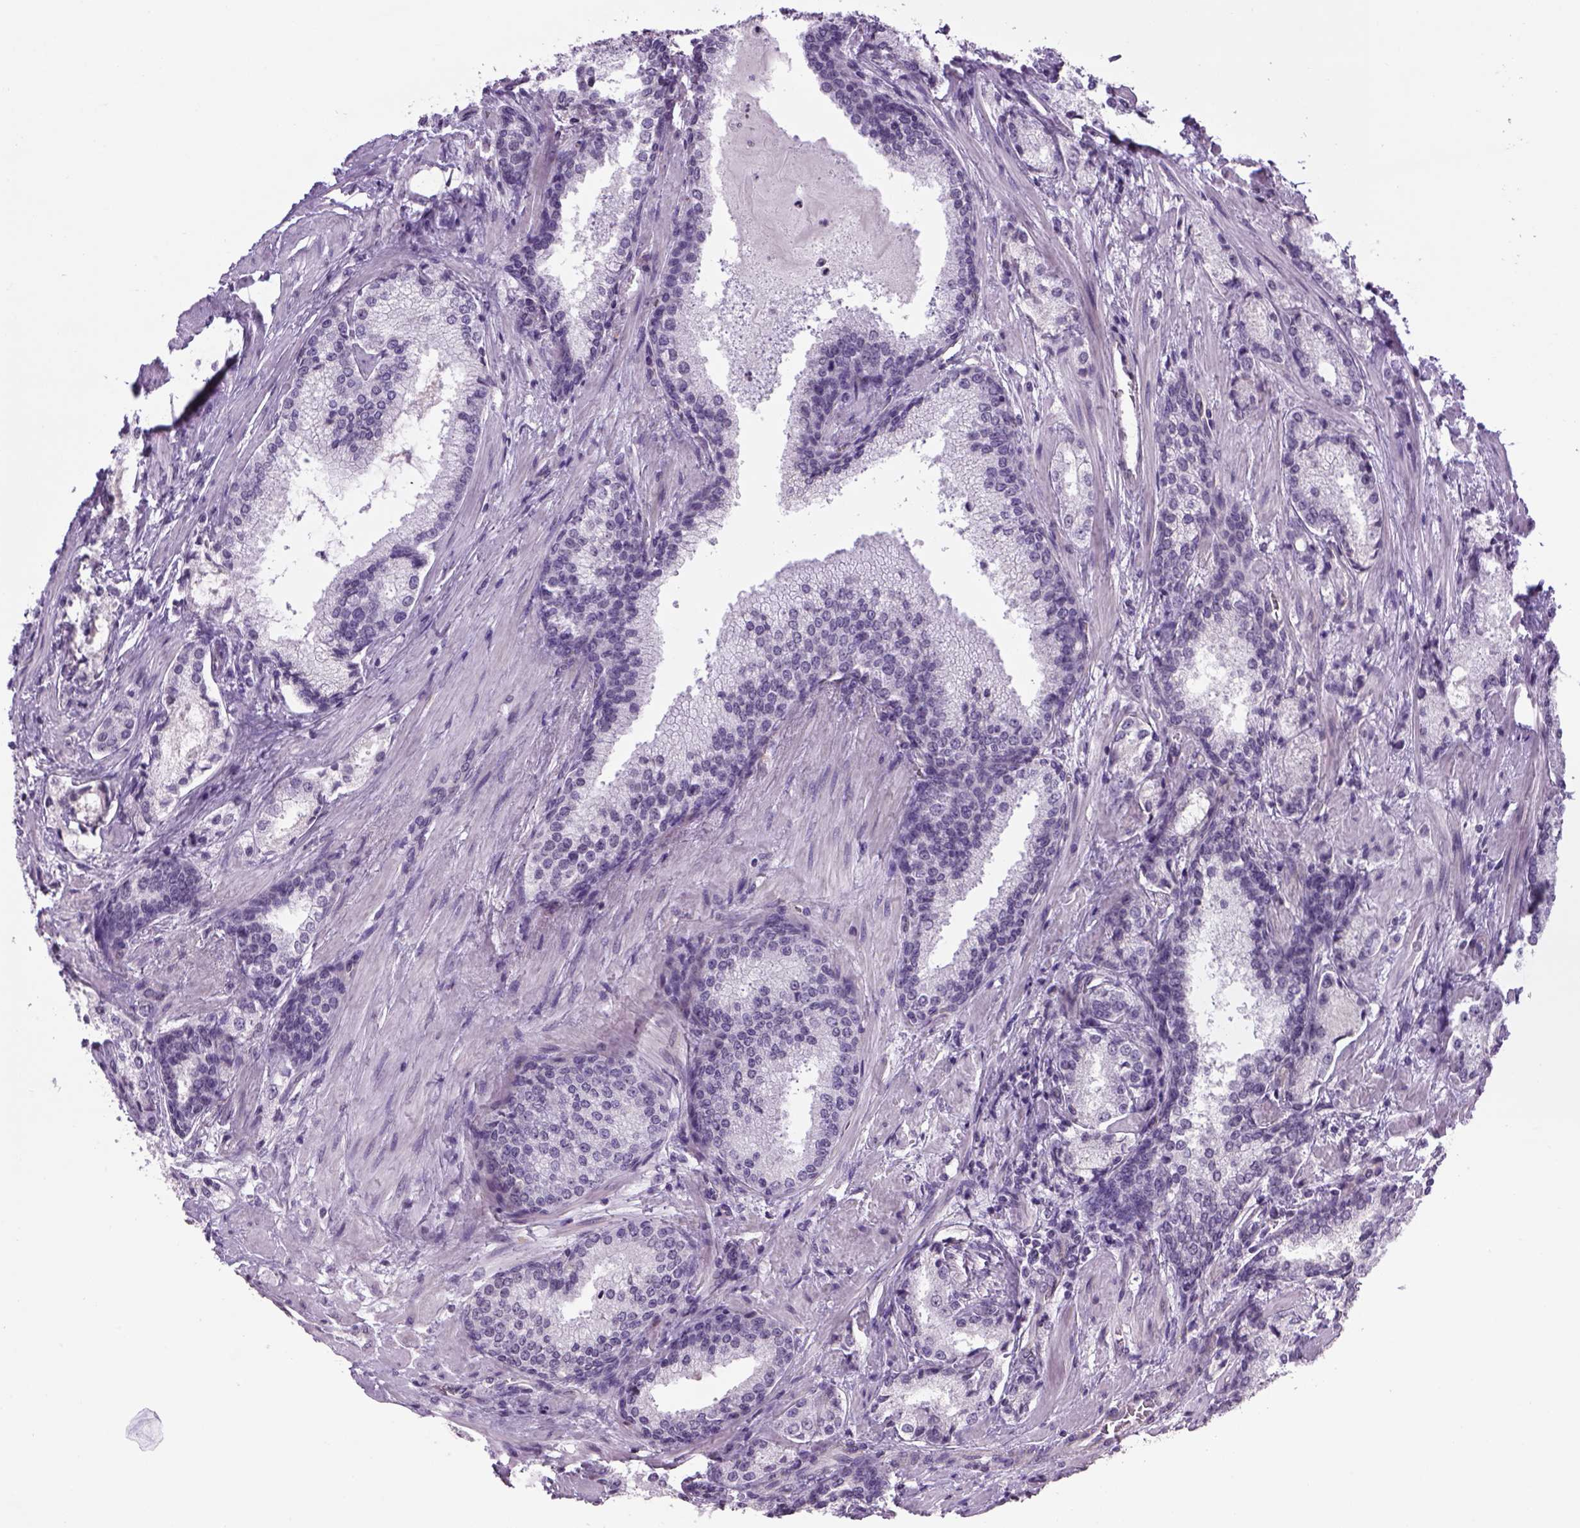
{"staining": {"intensity": "negative", "quantity": "none", "location": "none"}, "tissue": "prostate cancer", "cell_type": "Tumor cells", "image_type": "cancer", "snomed": [{"axis": "morphology", "description": "Adenocarcinoma, Low grade"}, {"axis": "topography", "description": "Prostate"}], "caption": "There is no significant staining in tumor cells of prostate low-grade adenocarcinoma.", "gene": "PRRT1", "patient": {"sex": "male", "age": 56}}